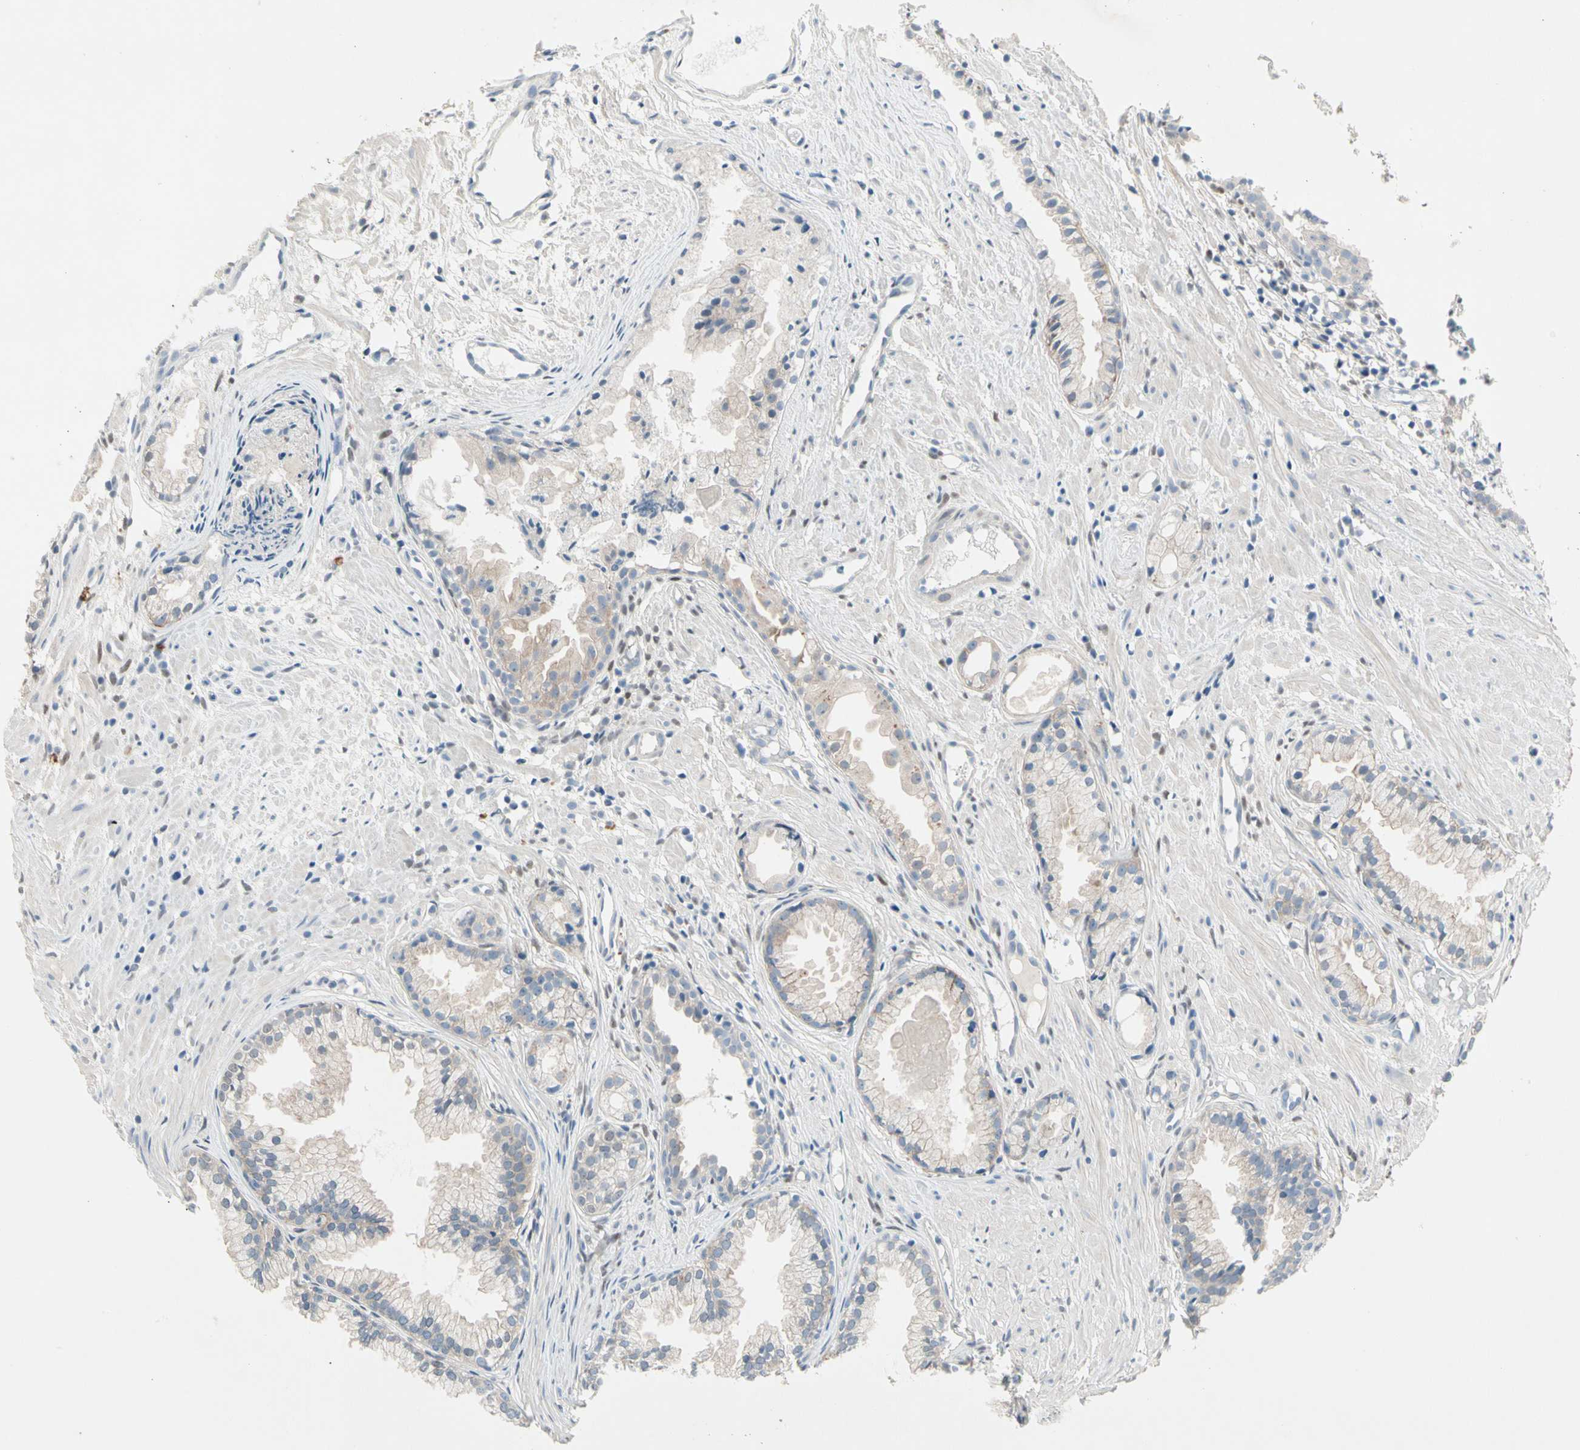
{"staining": {"intensity": "weak", "quantity": "25%-75%", "location": "cytoplasmic/membranous"}, "tissue": "prostate cancer", "cell_type": "Tumor cells", "image_type": "cancer", "snomed": [{"axis": "morphology", "description": "Adenocarcinoma, Low grade"}, {"axis": "topography", "description": "Prostate"}], "caption": "Immunohistochemistry (IHC) of human prostate cancer (low-grade adenocarcinoma) exhibits low levels of weak cytoplasmic/membranous staining in approximately 25%-75% of tumor cells.", "gene": "IL1R1", "patient": {"sex": "male", "age": 72}}